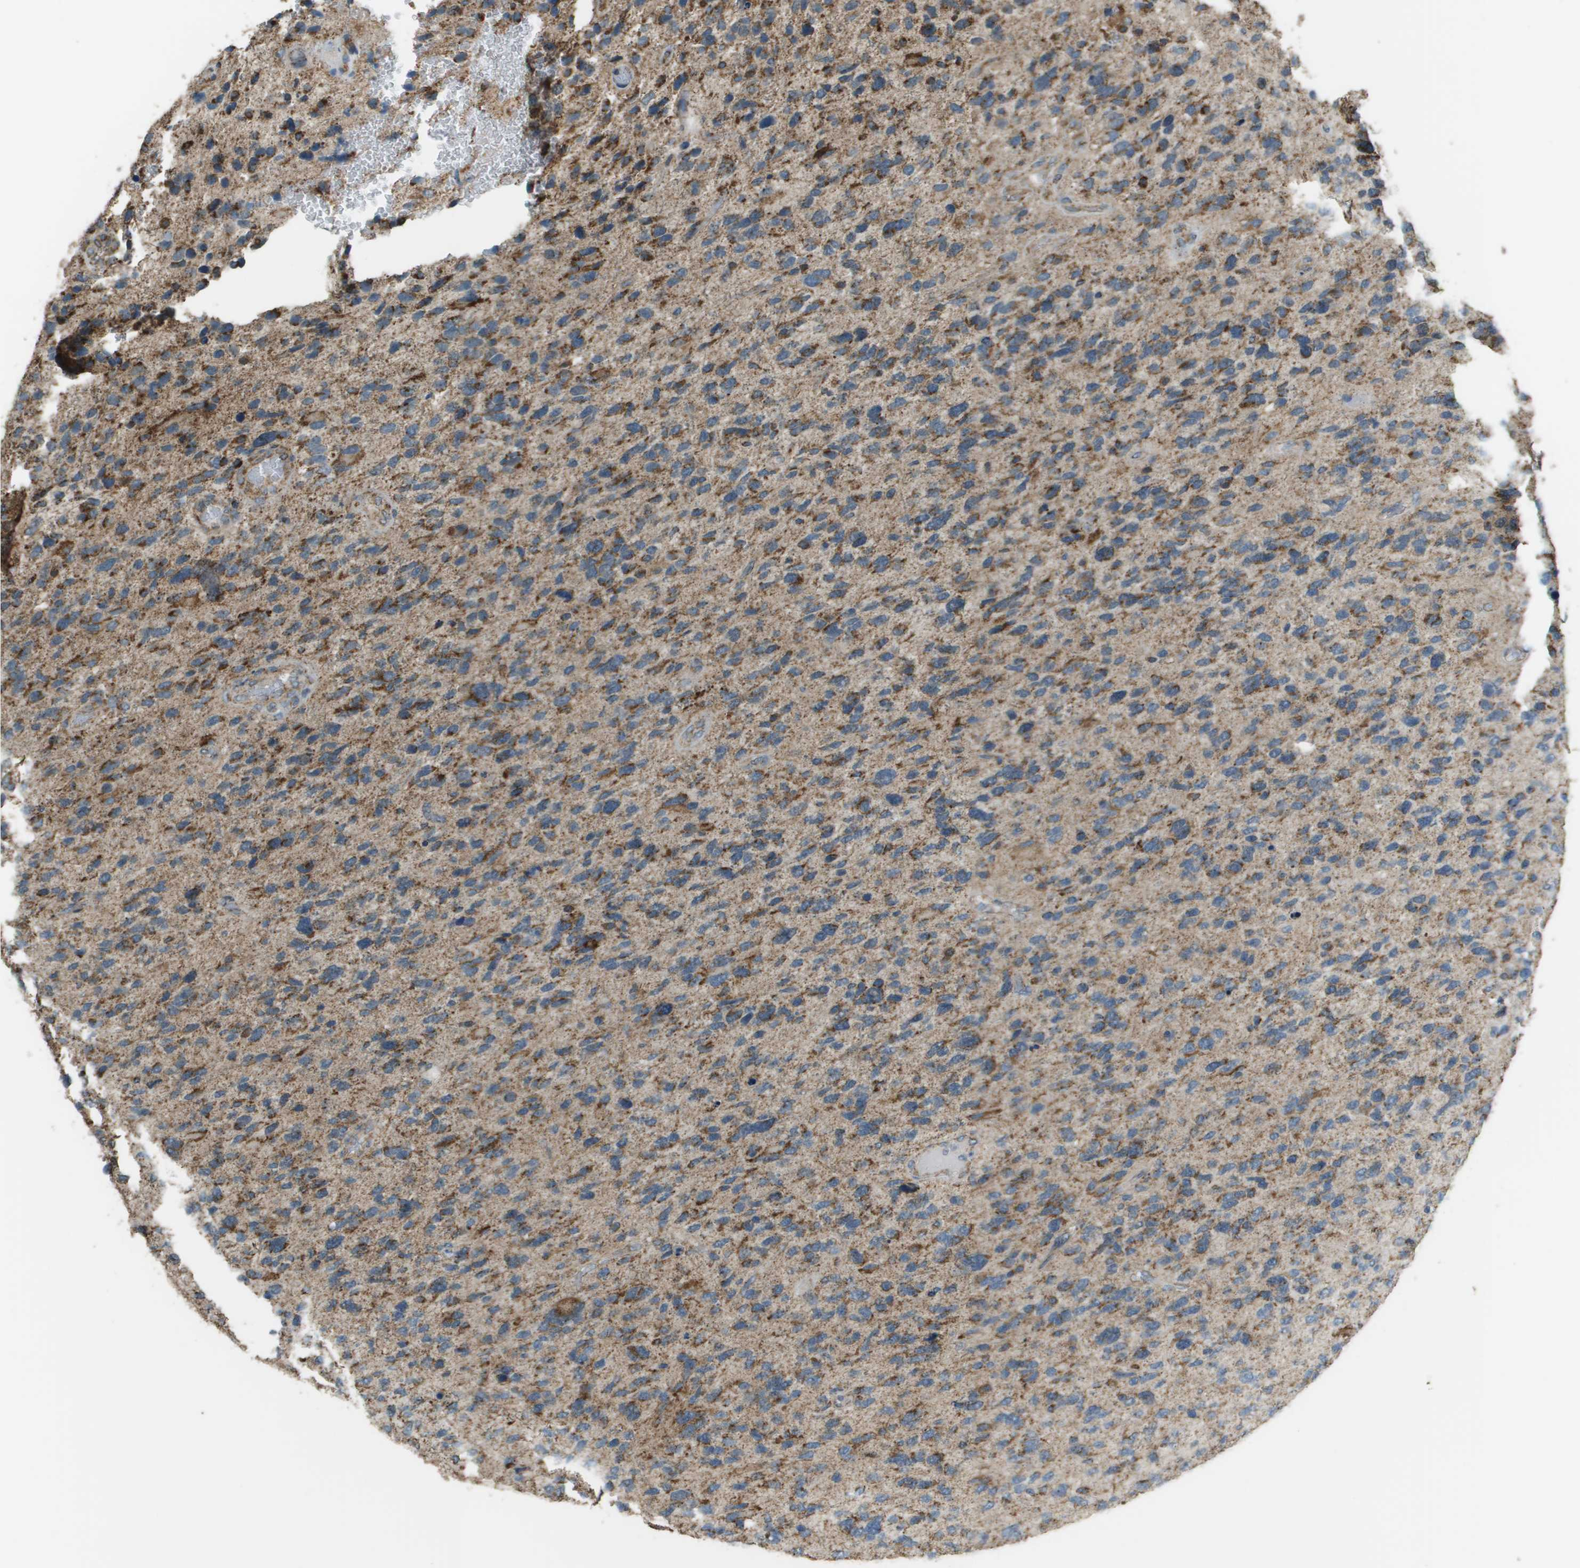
{"staining": {"intensity": "strong", "quantity": "25%-75%", "location": "cytoplasmic/membranous"}, "tissue": "glioma", "cell_type": "Tumor cells", "image_type": "cancer", "snomed": [{"axis": "morphology", "description": "Glioma, malignant, High grade"}, {"axis": "topography", "description": "Brain"}], "caption": "Immunohistochemistry image of human glioma stained for a protein (brown), which reveals high levels of strong cytoplasmic/membranous staining in about 25%-75% of tumor cells.", "gene": "FH", "patient": {"sex": "female", "age": 58}}